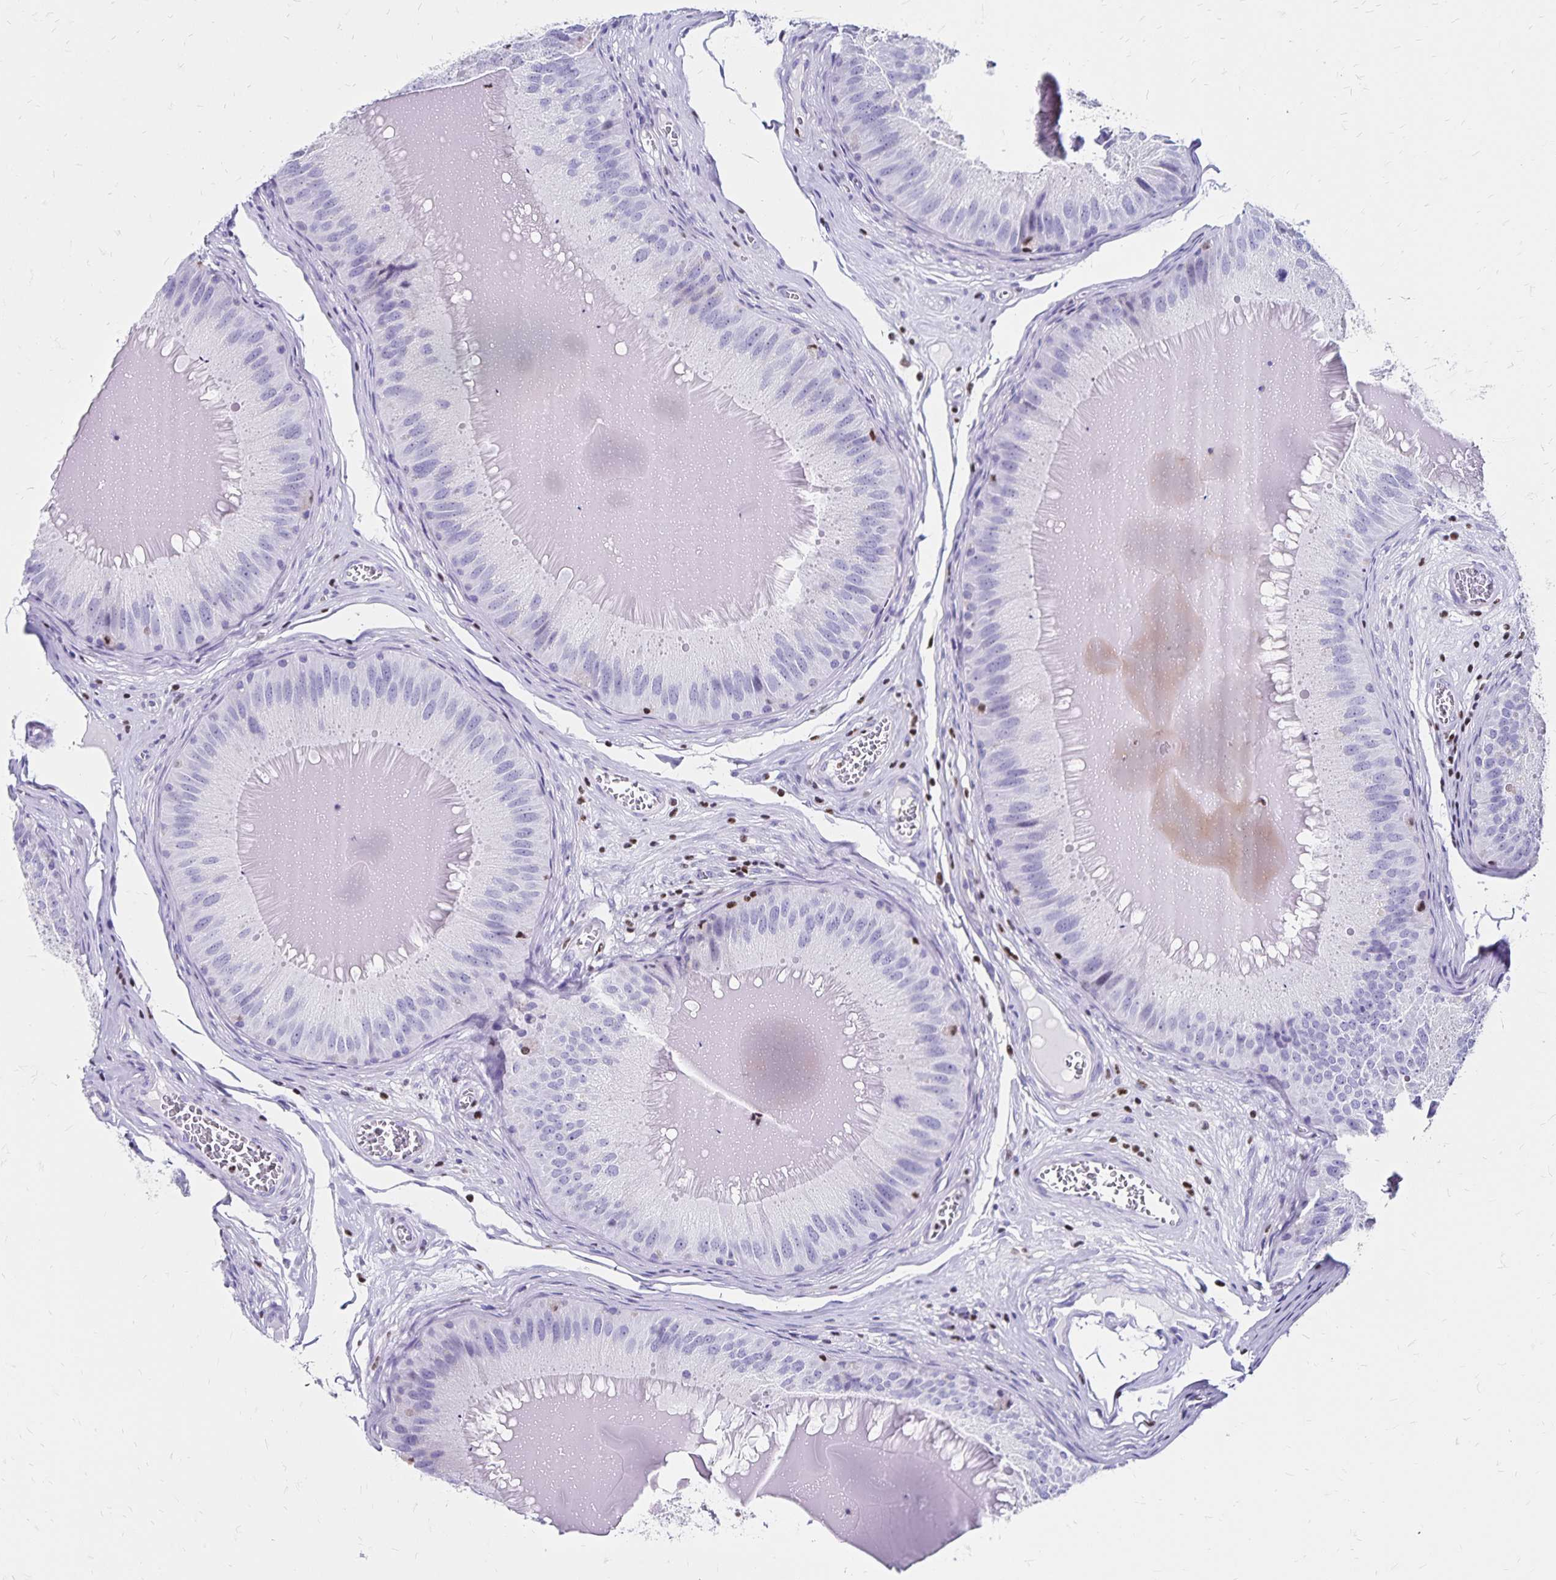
{"staining": {"intensity": "negative", "quantity": "none", "location": "none"}, "tissue": "epididymis", "cell_type": "Glandular cells", "image_type": "normal", "snomed": [{"axis": "morphology", "description": "Normal tissue, NOS"}, {"axis": "topography", "description": "Epididymis, spermatic cord, NOS"}], "caption": "There is no significant positivity in glandular cells of epididymis. (IHC, brightfield microscopy, high magnification).", "gene": "IKZF1", "patient": {"sex": "male", "age": 39}}